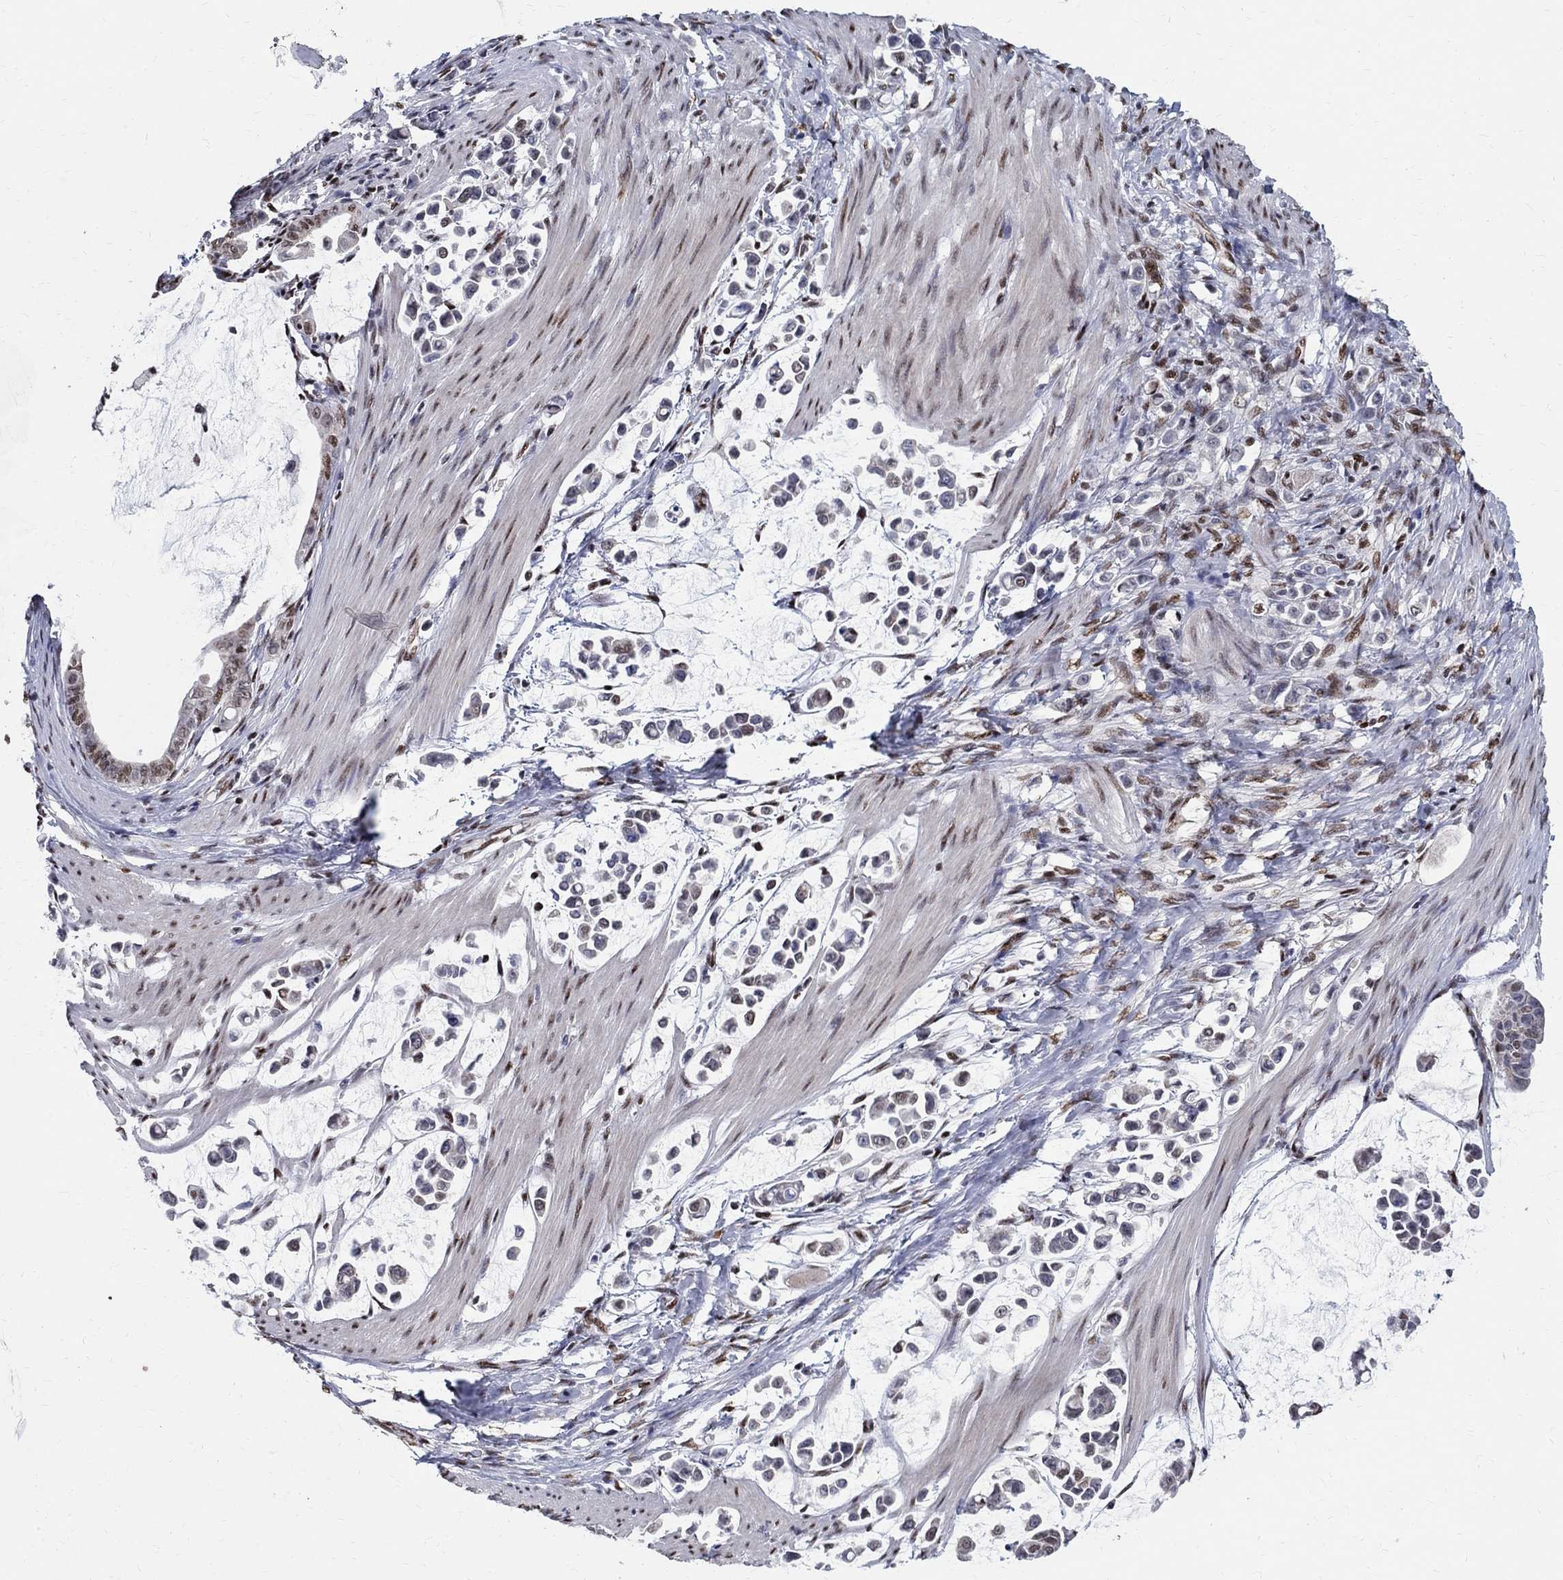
{"staining": {"intensity": "moderate", "quantity": "<25%", "location": "nuclear"}, "tissue": "stomach cancer", "cell_type": "Tumor cells", "image_type": "cancer", "snomed": [{"axis": "morphology", "description": "Adenocarcinoma, NOS"}, {"axis": "topography", "description": "Stomach"}], "caption": "Human stomach cancer stained with a protein marker displays moderate staining in tumor cells.", "gene": "FBXO16", "patient": {"sex": "male", "age": 82}}